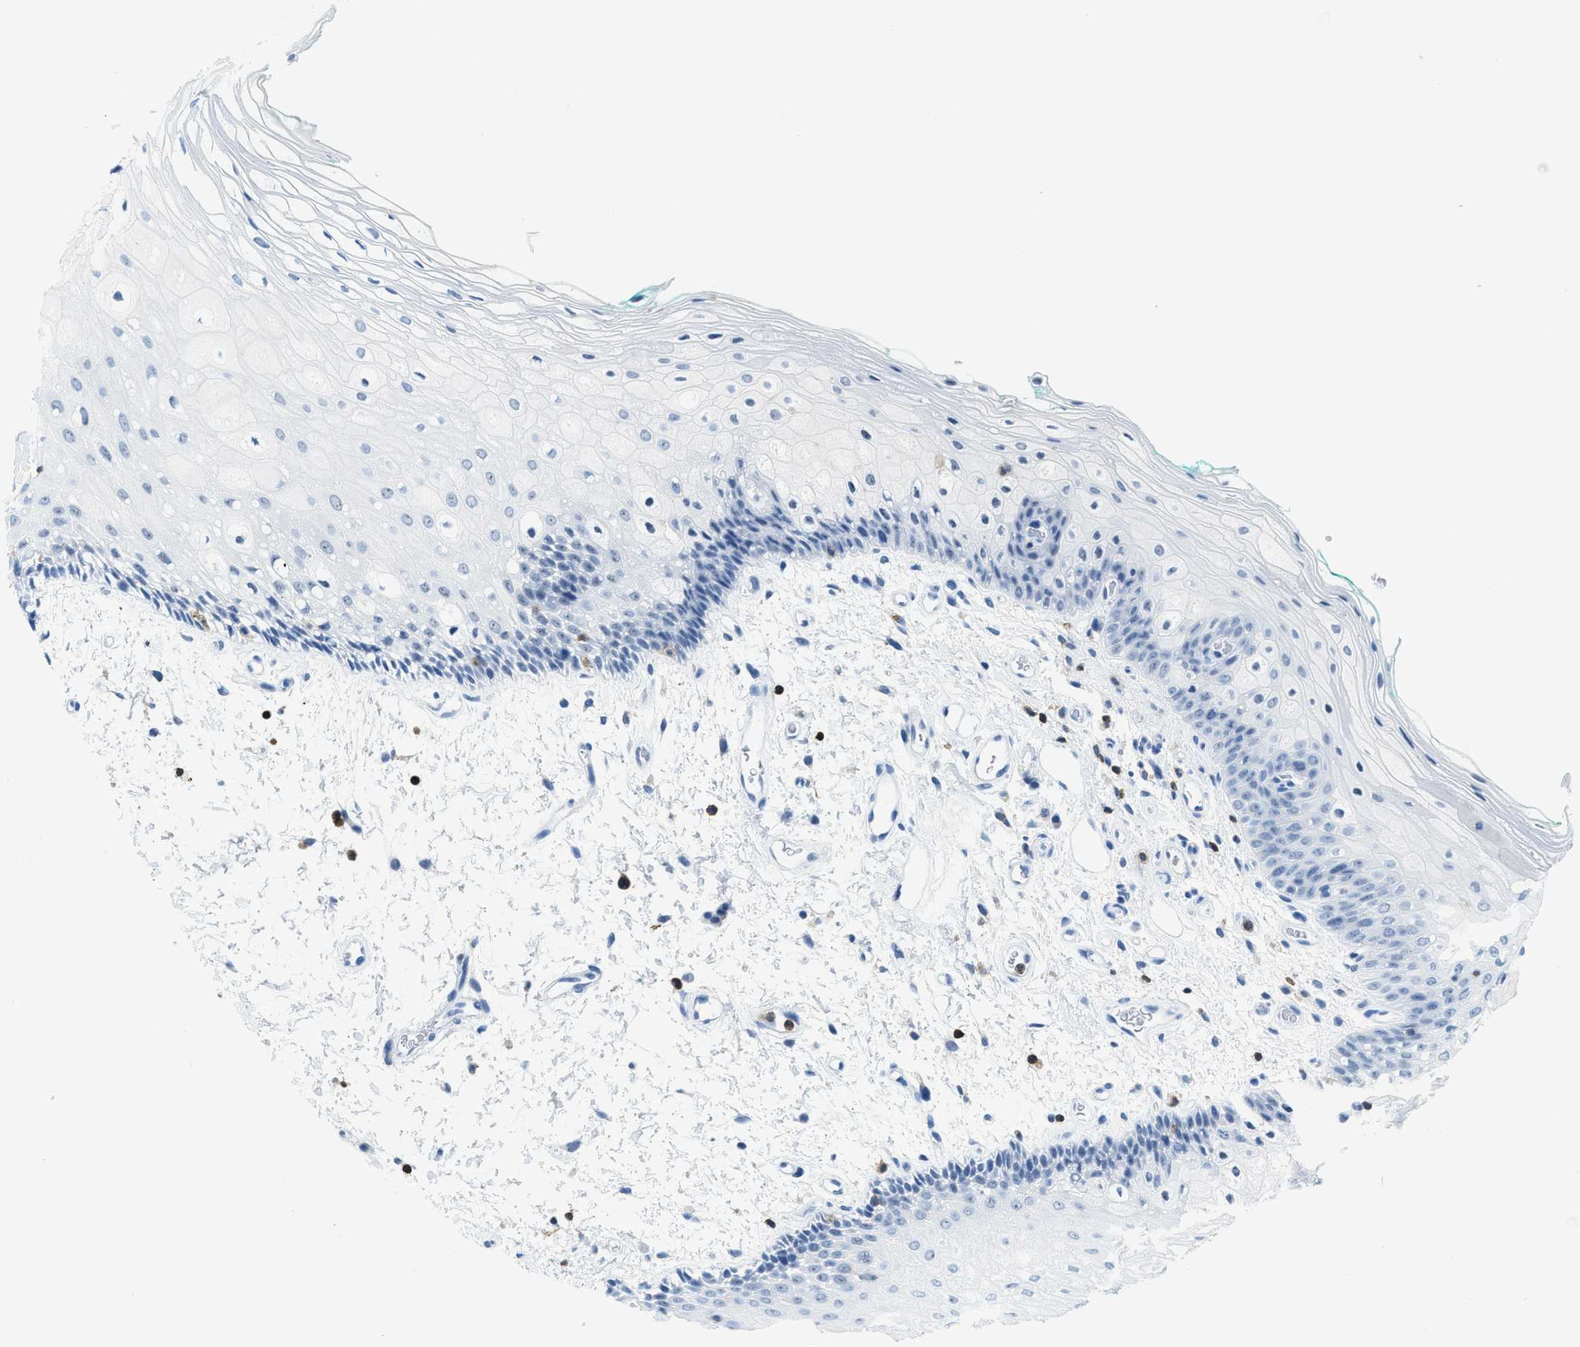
{"staining": {"intensity": "negative", "quantity": "none", "location": "none"}, "tissue": "oral mucosa", "cell_type": "Squamous epithelial cells", "image_type": "normal", "snomed": [{"axis": "morphology", "description": "Normal tissue, NOS"}, {"axis": "topography", "description": "Skeletal muscle"}, {"axis": "topography", "description": "Oral tissue"}, {"axis": "topography", "description": "Peripheral nerve tissue"}], "caption": "Immunohistochemistry image of normal oral mucosa: oral mucosa stained with DAB displays no significant protein expression in squamous epithelial cells.", "gene": "FAM151A", "patient": {"sex": "female", "age": 84}}